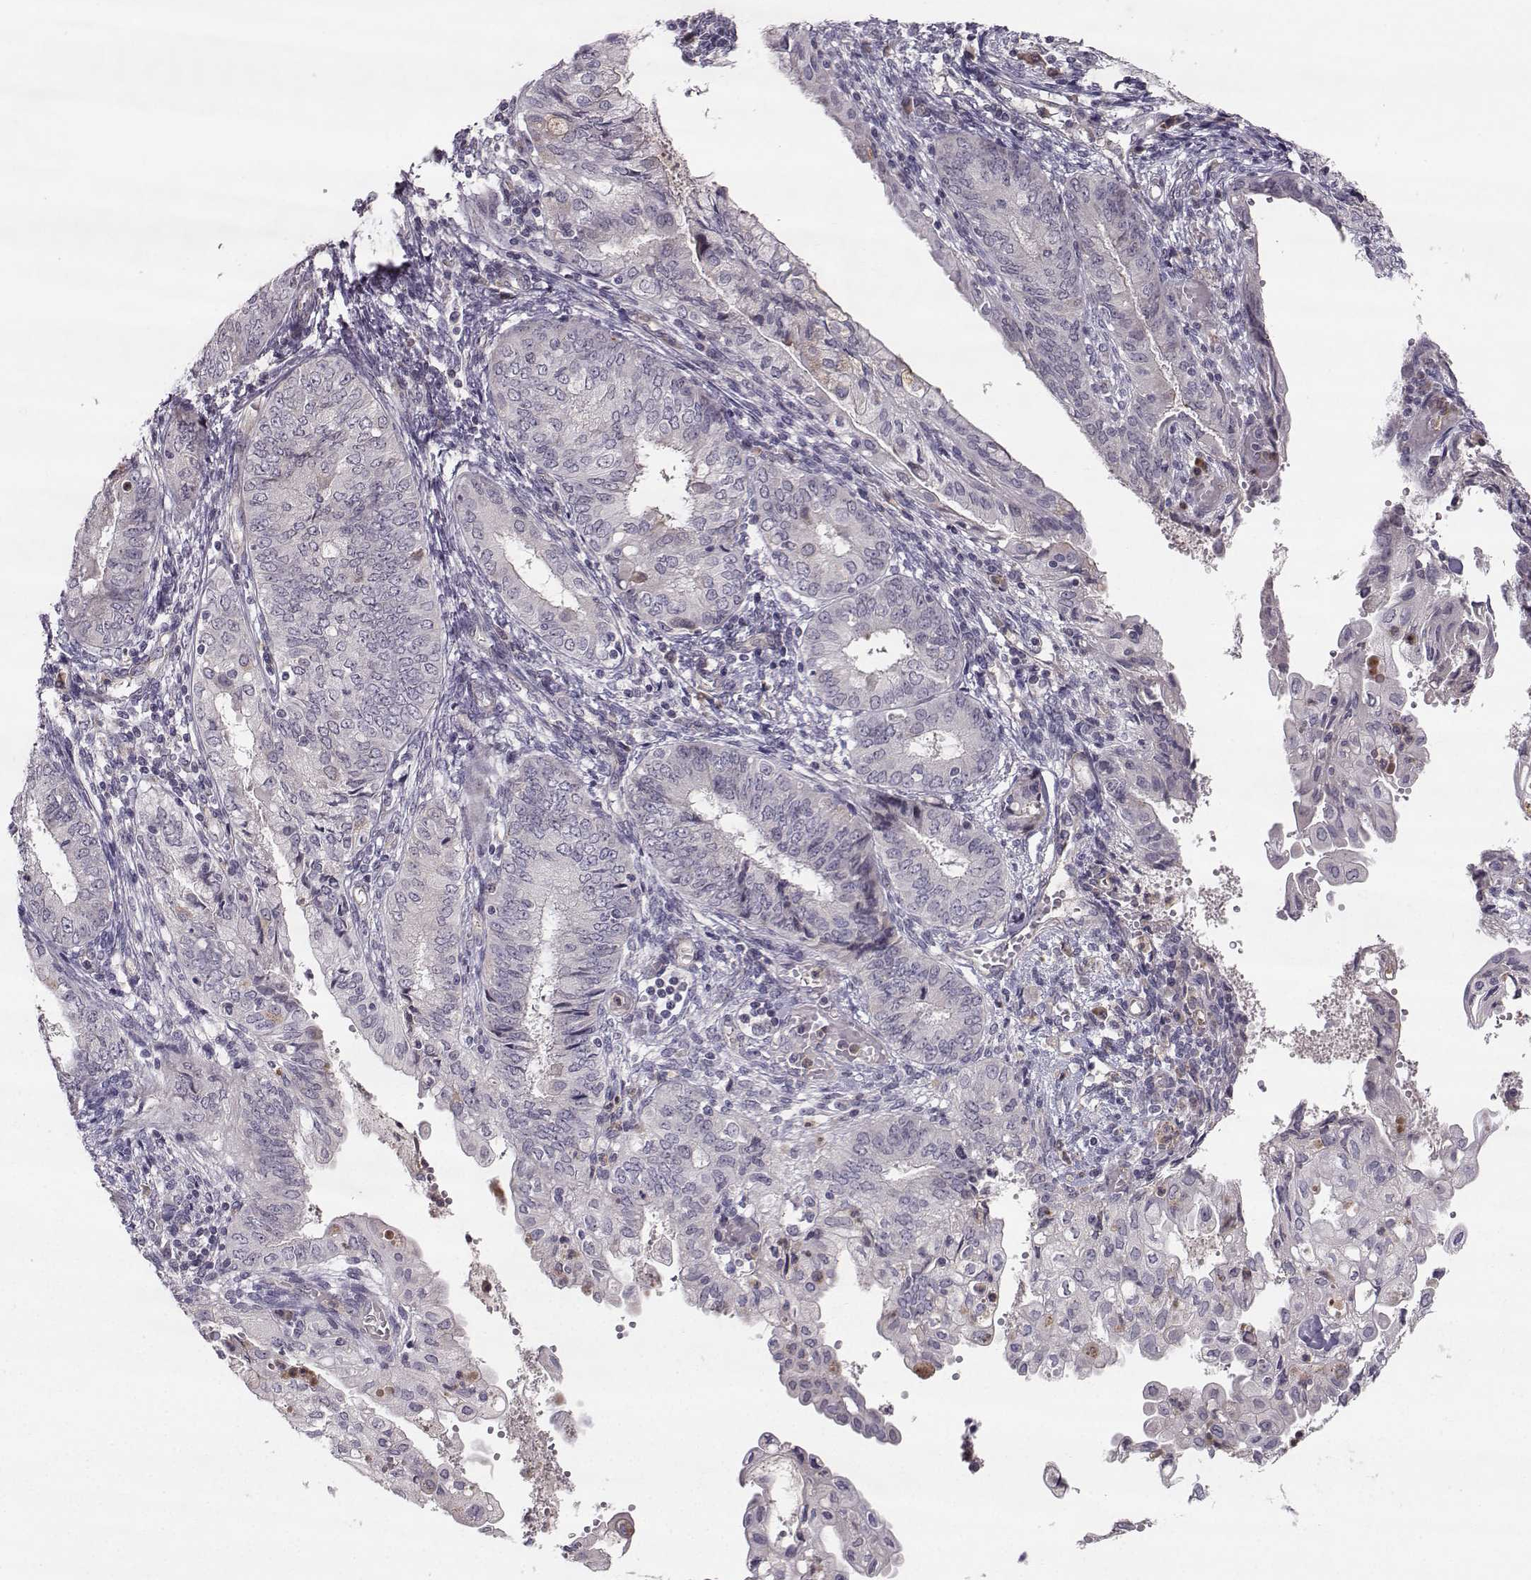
{"staining": {"intensity": "negative", "quantity": "none", "location": "none"}, "tissue": "endometrial cancer", "cell_type": "Tumor cells", "image_type": "cancer", "snomed": [{"axis": "morphology", "description": "Adenocarcinoma, NOS"}, {"axis": "topography", "description": "Endometrium"}], "caption": "This image is of endometrial adenocarcinoma stained with immunohistochemistry (IHC) to label a protein in brown with the nuclei are counter-stained blue. There is no staining in tumor cells.", "gene": "OPRD1", "patient": {"sex": "female", "age": 68}}